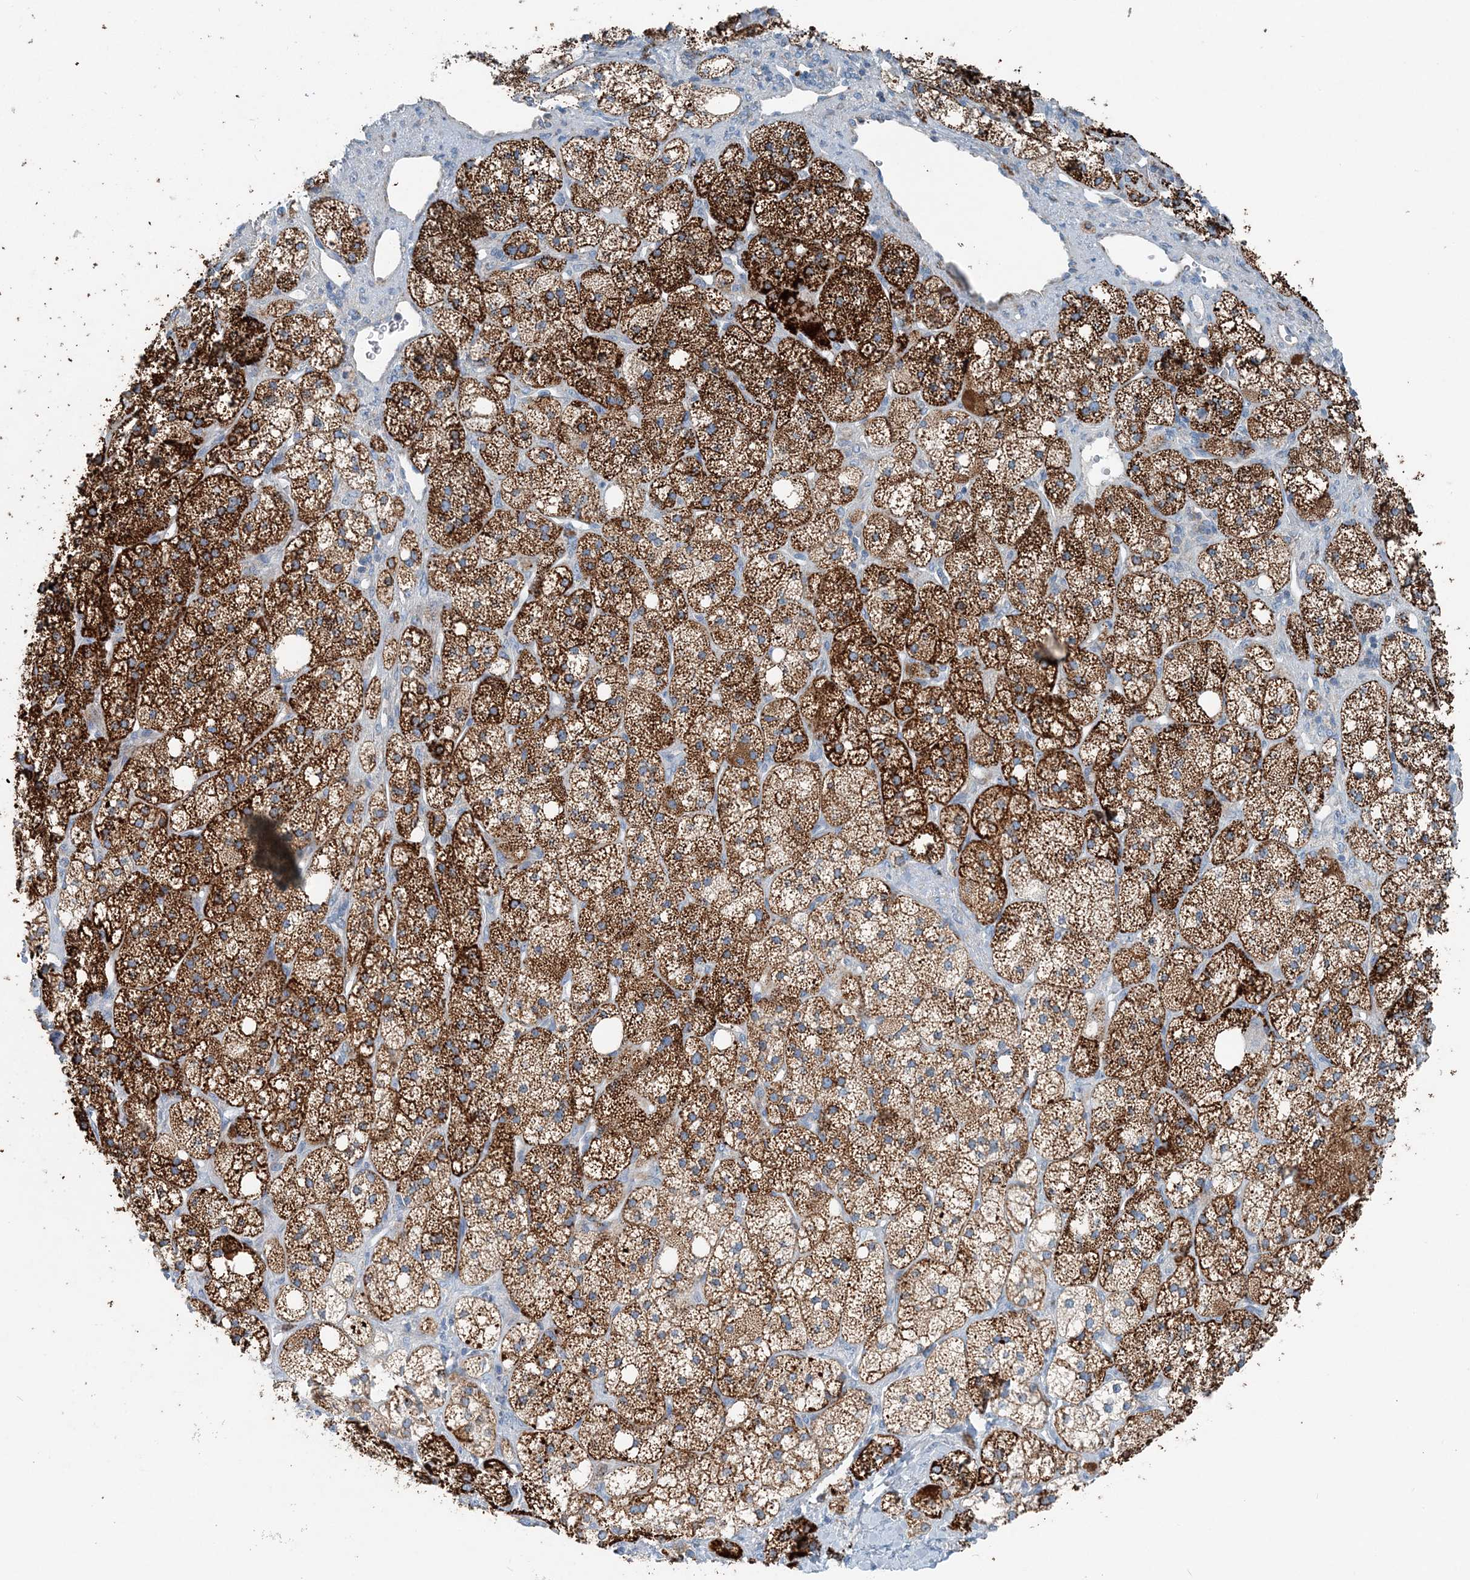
{"staining": {"intensity": "strong", "quantity": "25%-75%", "location": "cytoplasmic/membranous"}, "tissue": "adrenal gland", "cell_type": "Glandular cells", "image_type": "normal", "snomed": [{"axis": "morphology", "description": "Normal tissue, NOS"}, {"axis": "topography", "description": "Adrenal gland"}], "caption": "Glandular cells demonstrate strong cytoplasmic/membranous positivity in about 25%-75% of cells in benign adrenal gland.", "gene": "INTU", "patient": {"sex": "male", "age": 61}}